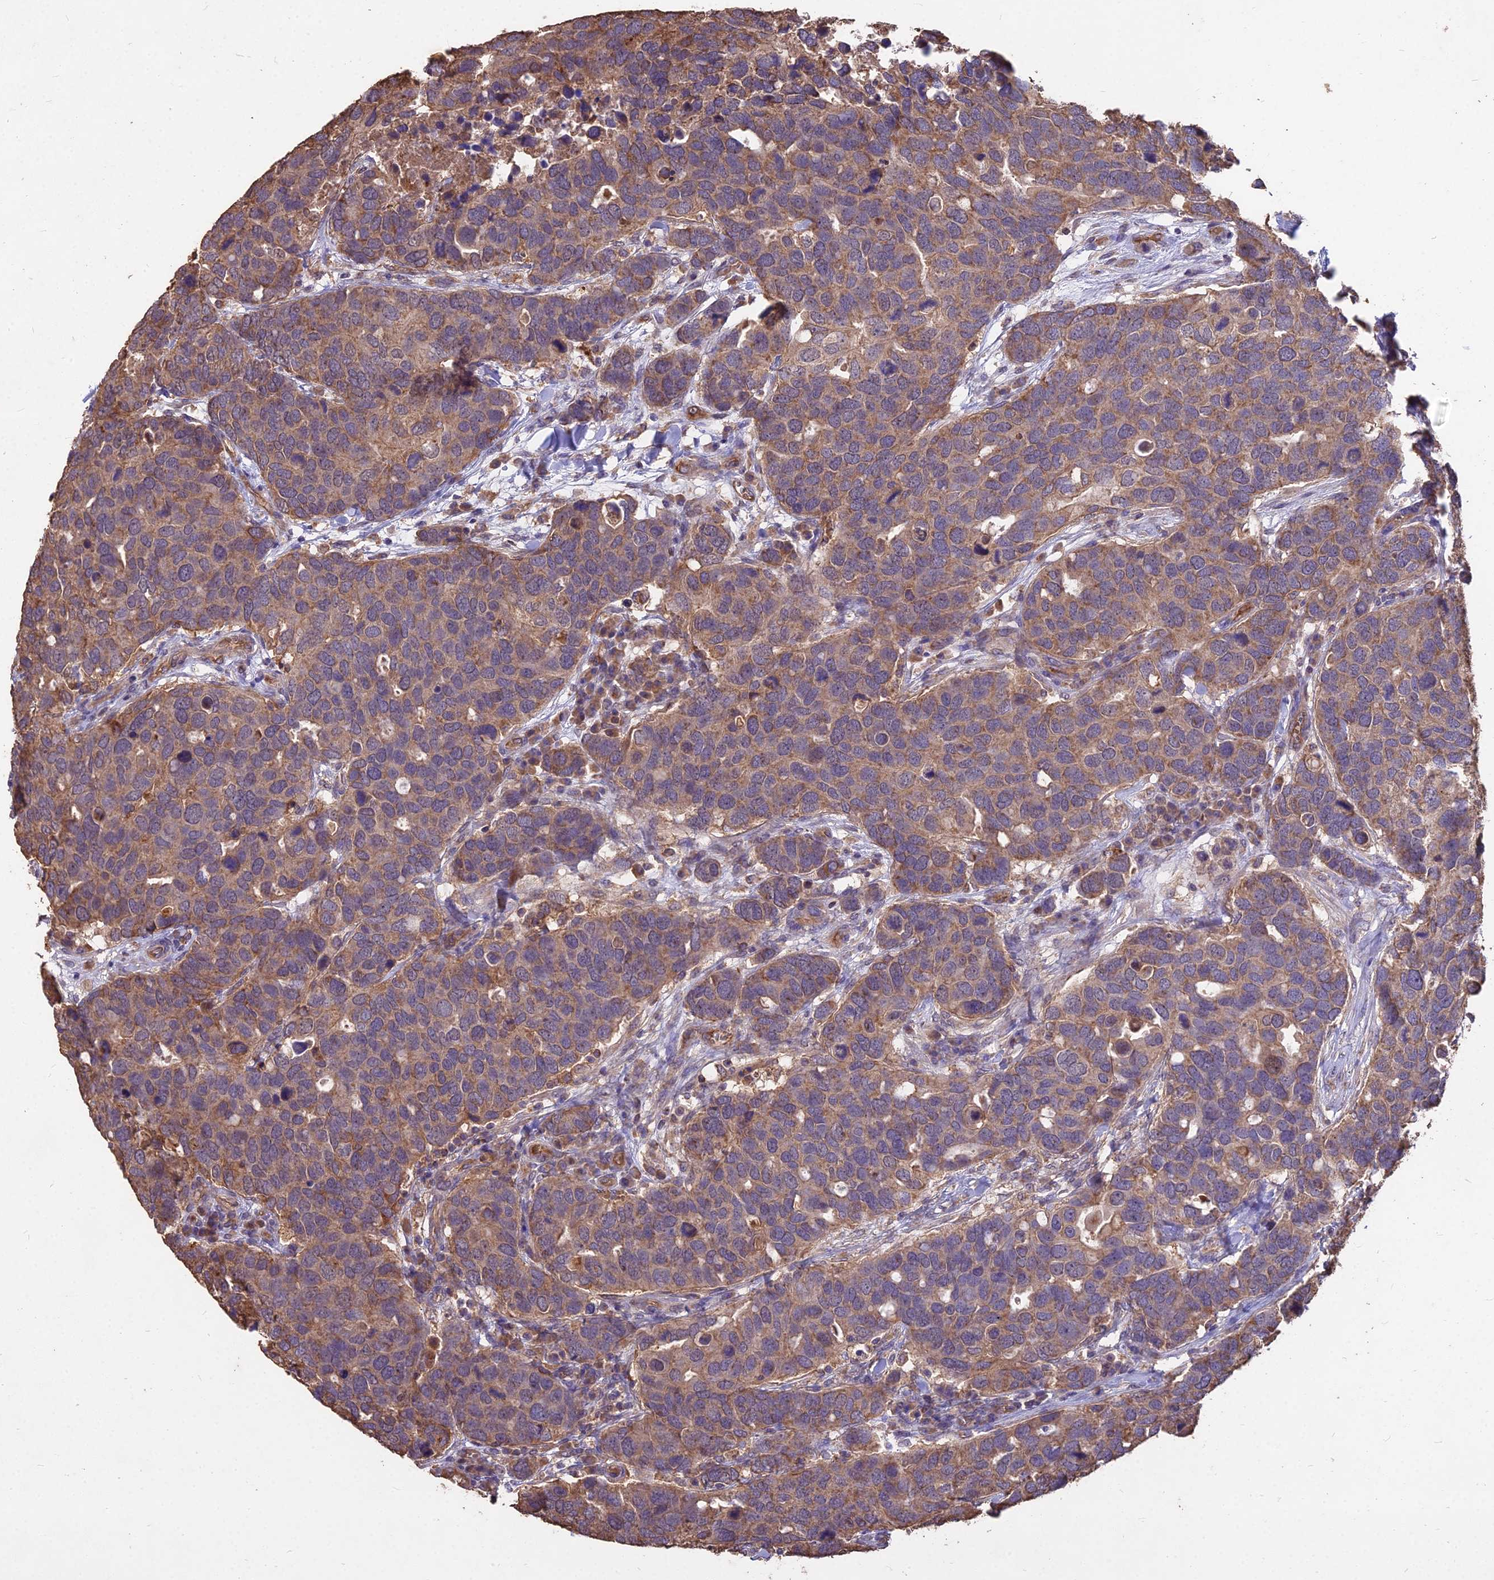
{"staining": {"intensity": "moderate", "quantity": ">75%", "location": "cytoplasmic/membranous"}, "tissue": "breast cancer", "cell_type": "Tumor cells", "image_type": "cancer", "snomed": [{"axis": "morphology", "description": "Duct carcinoma"}, {"axis": "topography", "description": "Breast"}], "caption": "An immunohistochemistry (IHC) image of tumor tissue is shown. Protein staining in brown labels moderate cytoplasmic/membranous positivity in invasive ductal carcinoma (breast) within tumor cells.", "gene": "CEMIP2", "patient": {"sex": "female", "age": 83}}